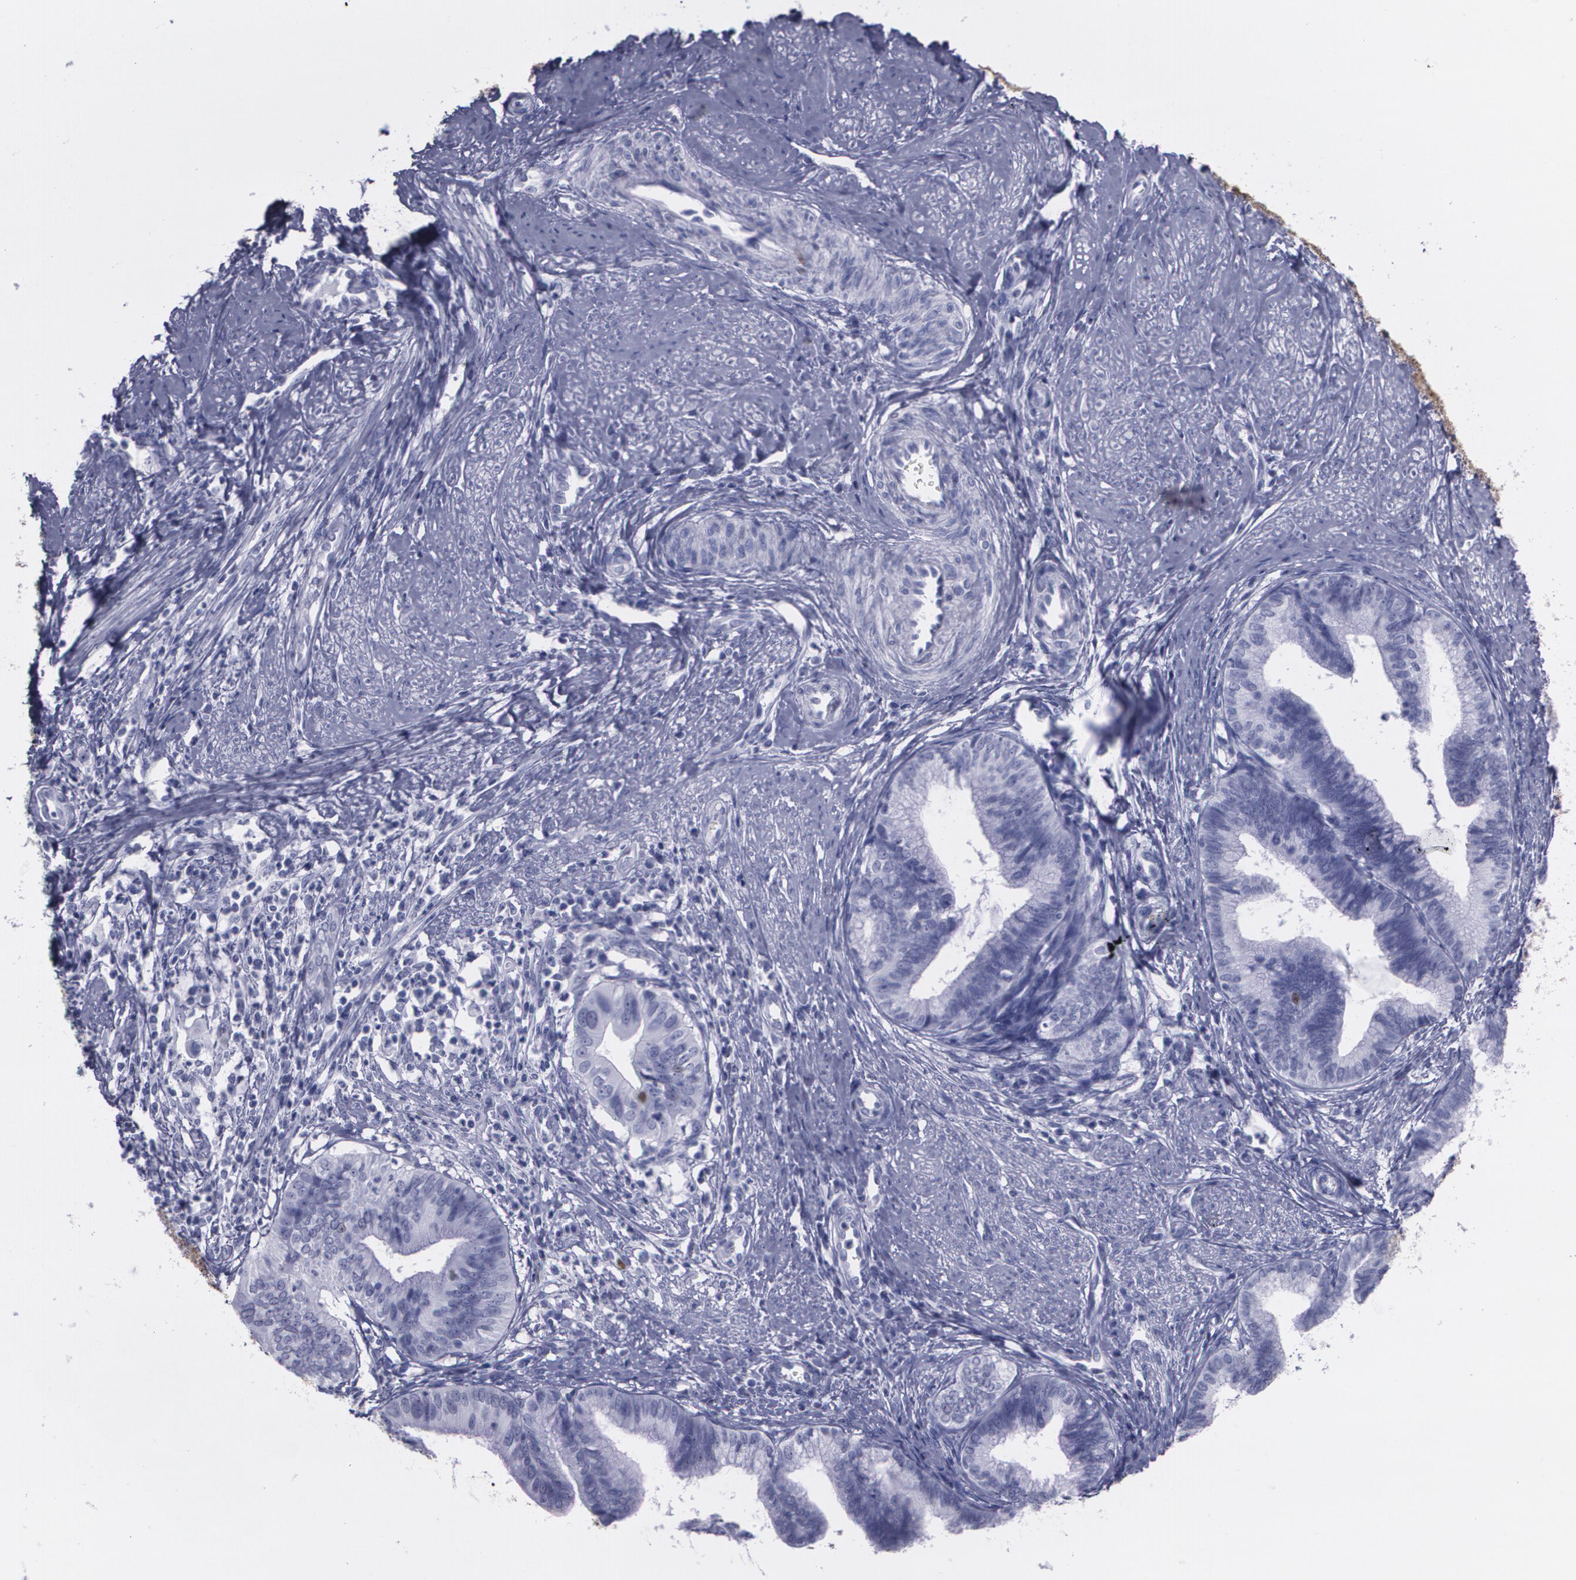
{"staining": {"intensity": "negative", "quantity": "none", "location": "none"}, "tissue": "cervical cancer", "cell_type": "Tumor cells", "image_type": "cancer", "snomed": [{"axis": "morphology", "description": "Adenocarcinoma, NOS"}, {"axis": "topography", "description": "Cervix"}], "caption": "DAB (3,3'-diaminobenzidine) immunohistochemical staining of cervical cancer (adenocarcinoma) shows no significant positivity in tumor cells. (DAB (3,3'-diaminobenzidine) immunohistochemistry visualized using brightfield microscopy, high magnification).", "gene": "TP53", "patient": {"sex": "female", "age": 36}}